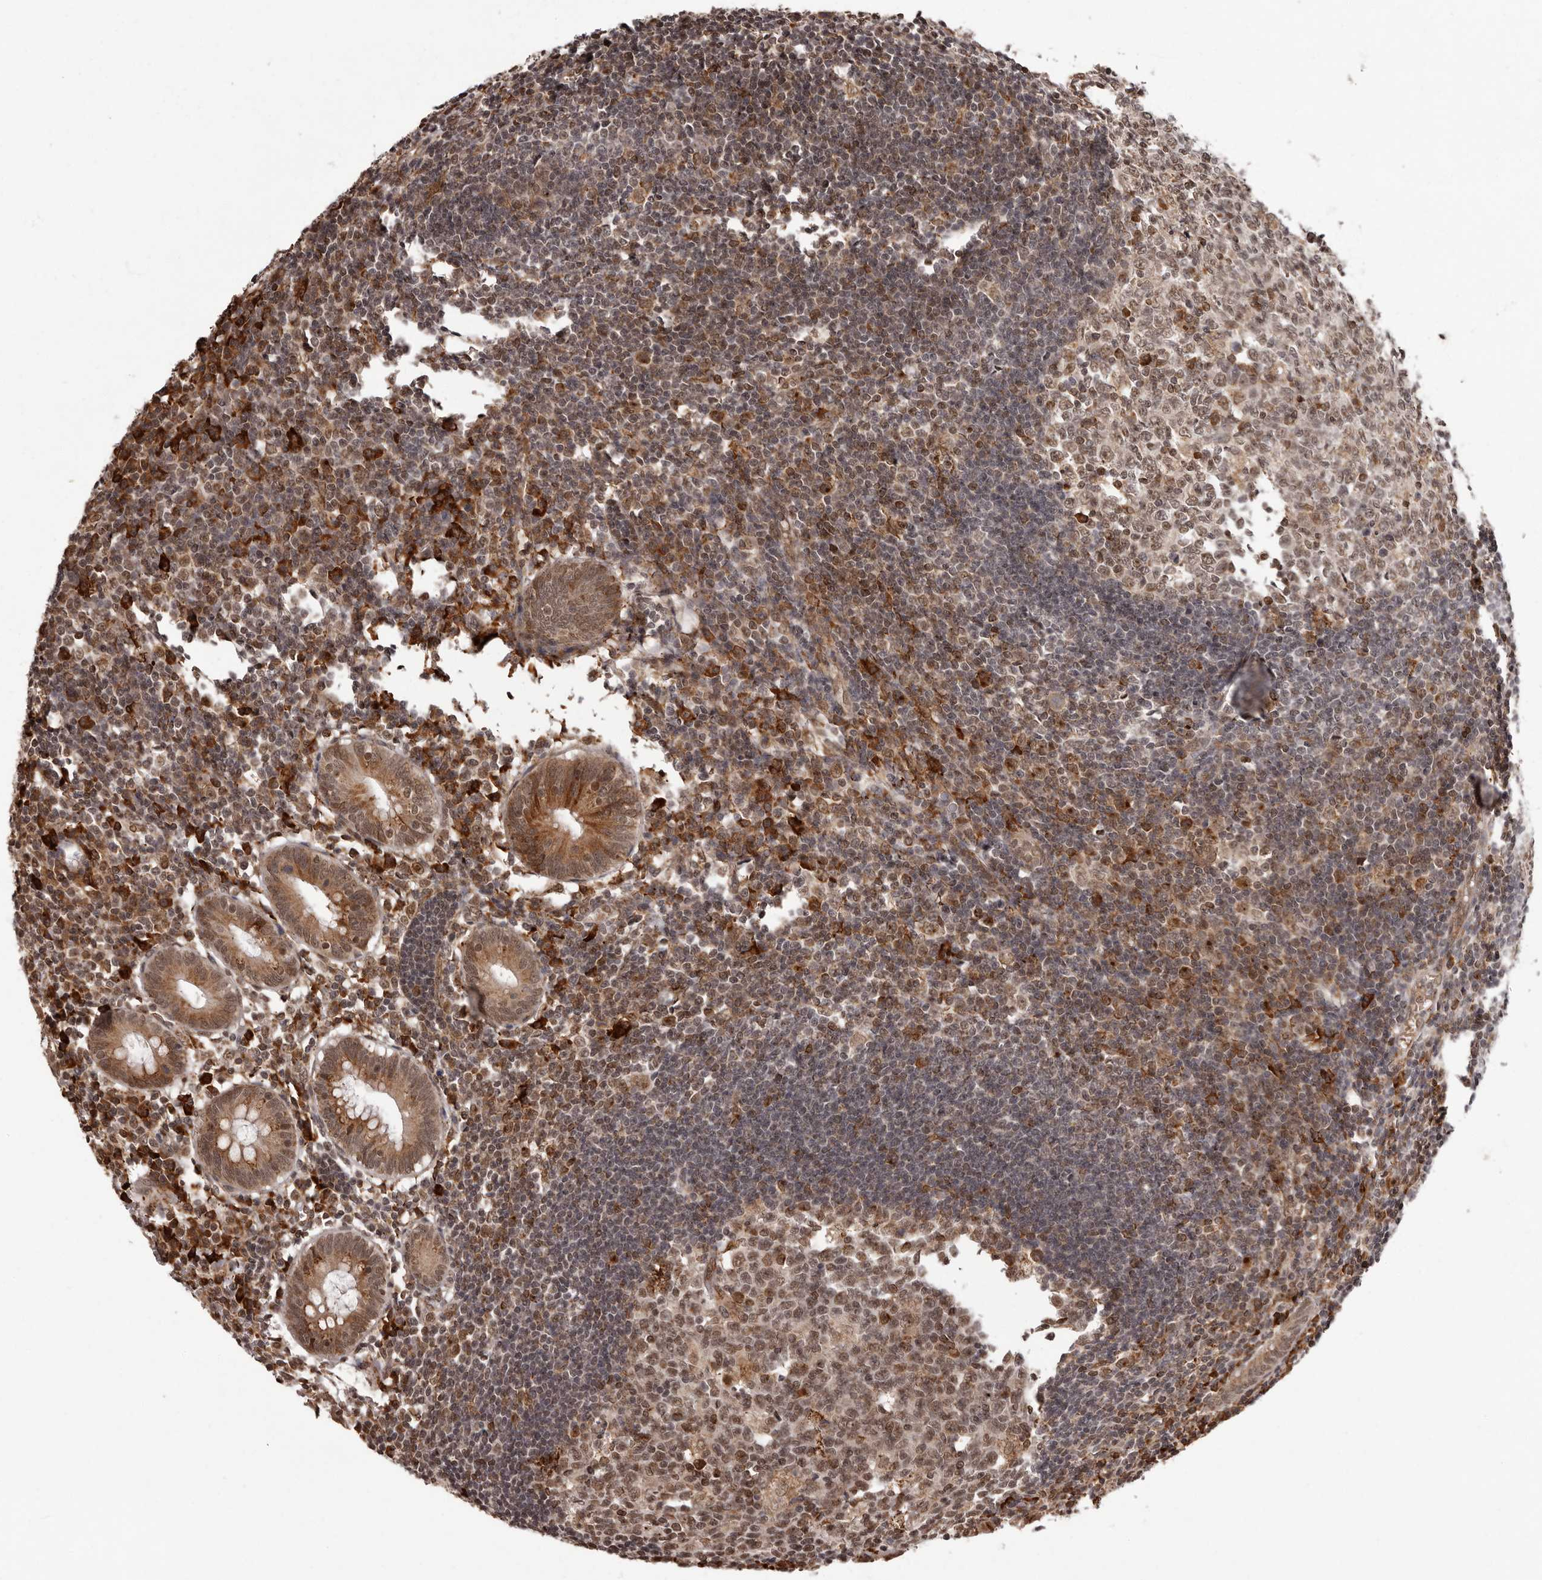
{"staining": {"intensity": "strong", "quantity": ">75%", "location": "cytoplasmic/membranous"}, "tissue": "appendix", "cell_type": "Glandular cells", "image_type": "normal", "snomed": [{"axis": "morphology", "description": "Normal tissue, NOS"}, {"axis": "topography", "description": "Appendix"}], "caption": "Approximately >75% of glandular cells in benign human appendix reveal strong cytoplasmic/membranous protein positivity as visualized by brown immunohistochemical staining.", "gene": "IL32", "patient": {"sex": "female", "age": 54}}